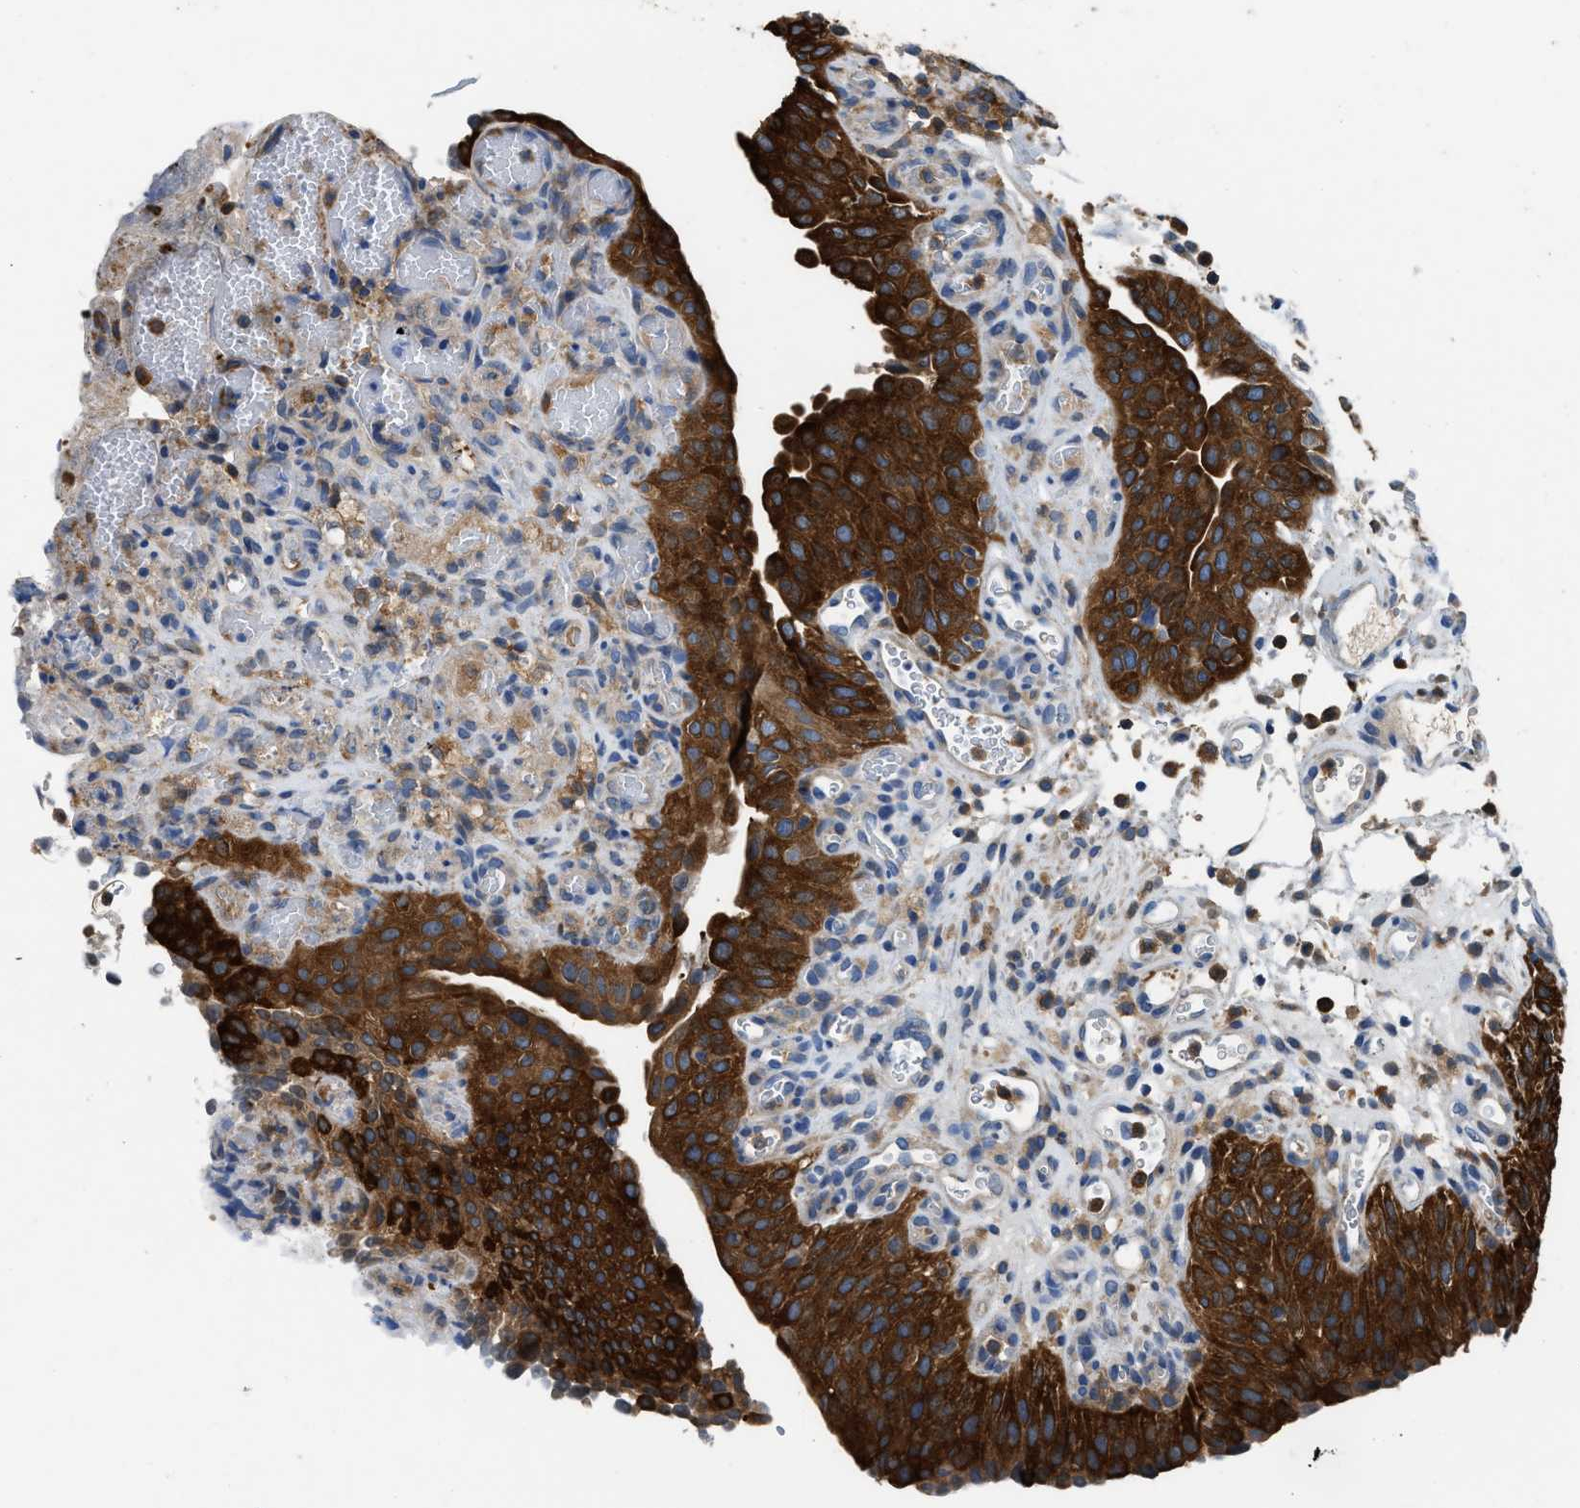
{"staining": {"intensity": "strong", "quantity": ">75%", "location": "cytoplasmic/membranous"}, "tissue": "urothelial cancer", "cell_type": "Tumor cells", "image_type": "cancer", "snomed": [{"axis": "morphology", "description": "Urothelial carcinoma, Low grade"}, {"axis": "morphology", "description": "Urothelial carcinoma, High grade"}, {"axis": "topography", "description": "Urinary bladder"}], "caption": "Immunohistochemical staining of low-grade urothelial carcinoma shows high levels of strong cytoplasmic/membranous protein staining in about >75% of tumor cells.", "gene": "PKM", "patient": {"sex": "male", "age": 35}}